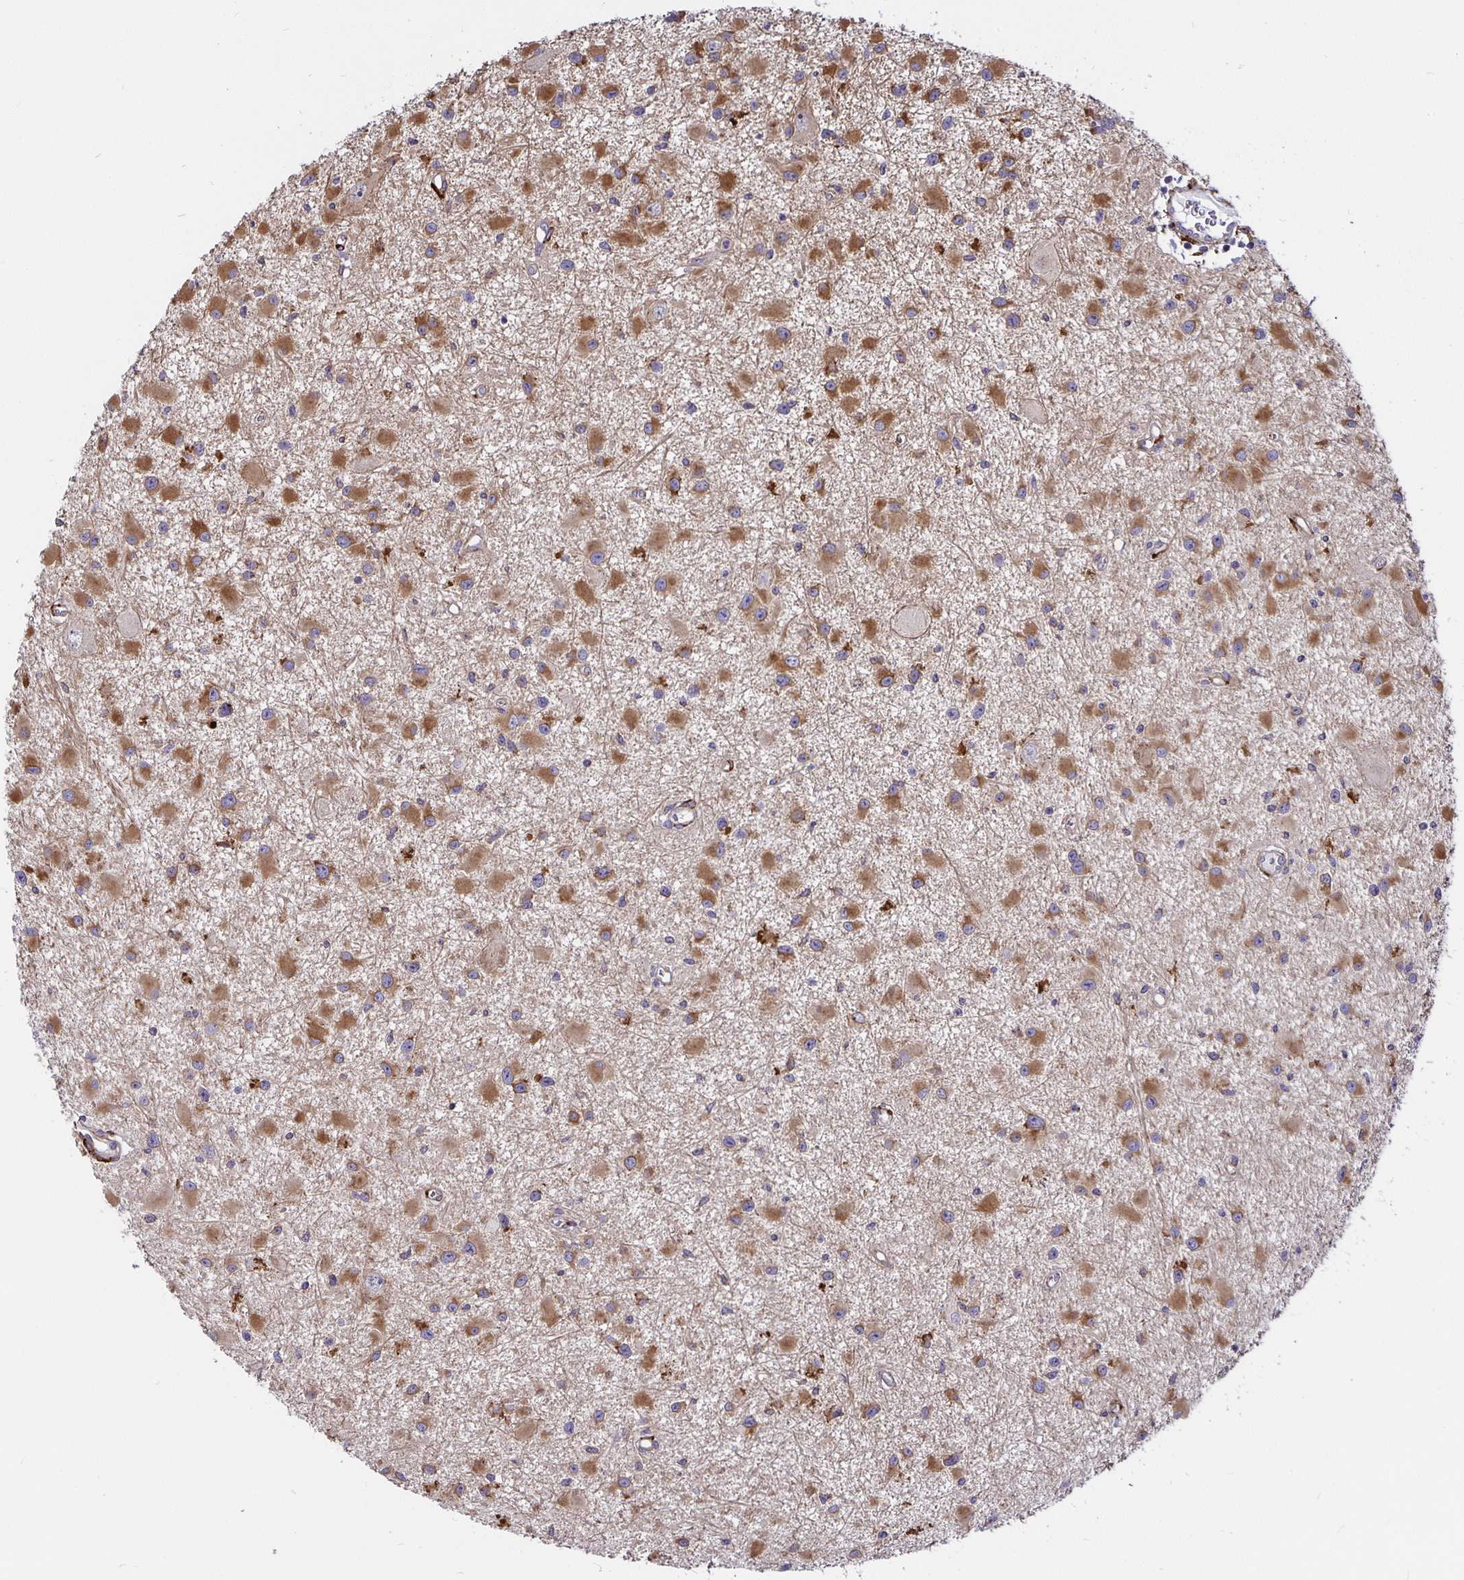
{"staining": {"intensity": "moderate", "quantity": ">75%", "location": "cytoplasmic/membranous"}, "tissue": "glioma", "cell_type": "Tumor cells", "image_type": "cancer", "snomed": [{"axis": "morphology", "description": "Glioma, malignant, High grade"}, {"axis": "topography", "description": "Brain"}], "caption": "Human malignant glioma (high-grade) stained with a protein marker demonstrates moderate staining in tumor cells.", "gene": "P4HA2", "patient": {"sex": "male", "age": 54}}